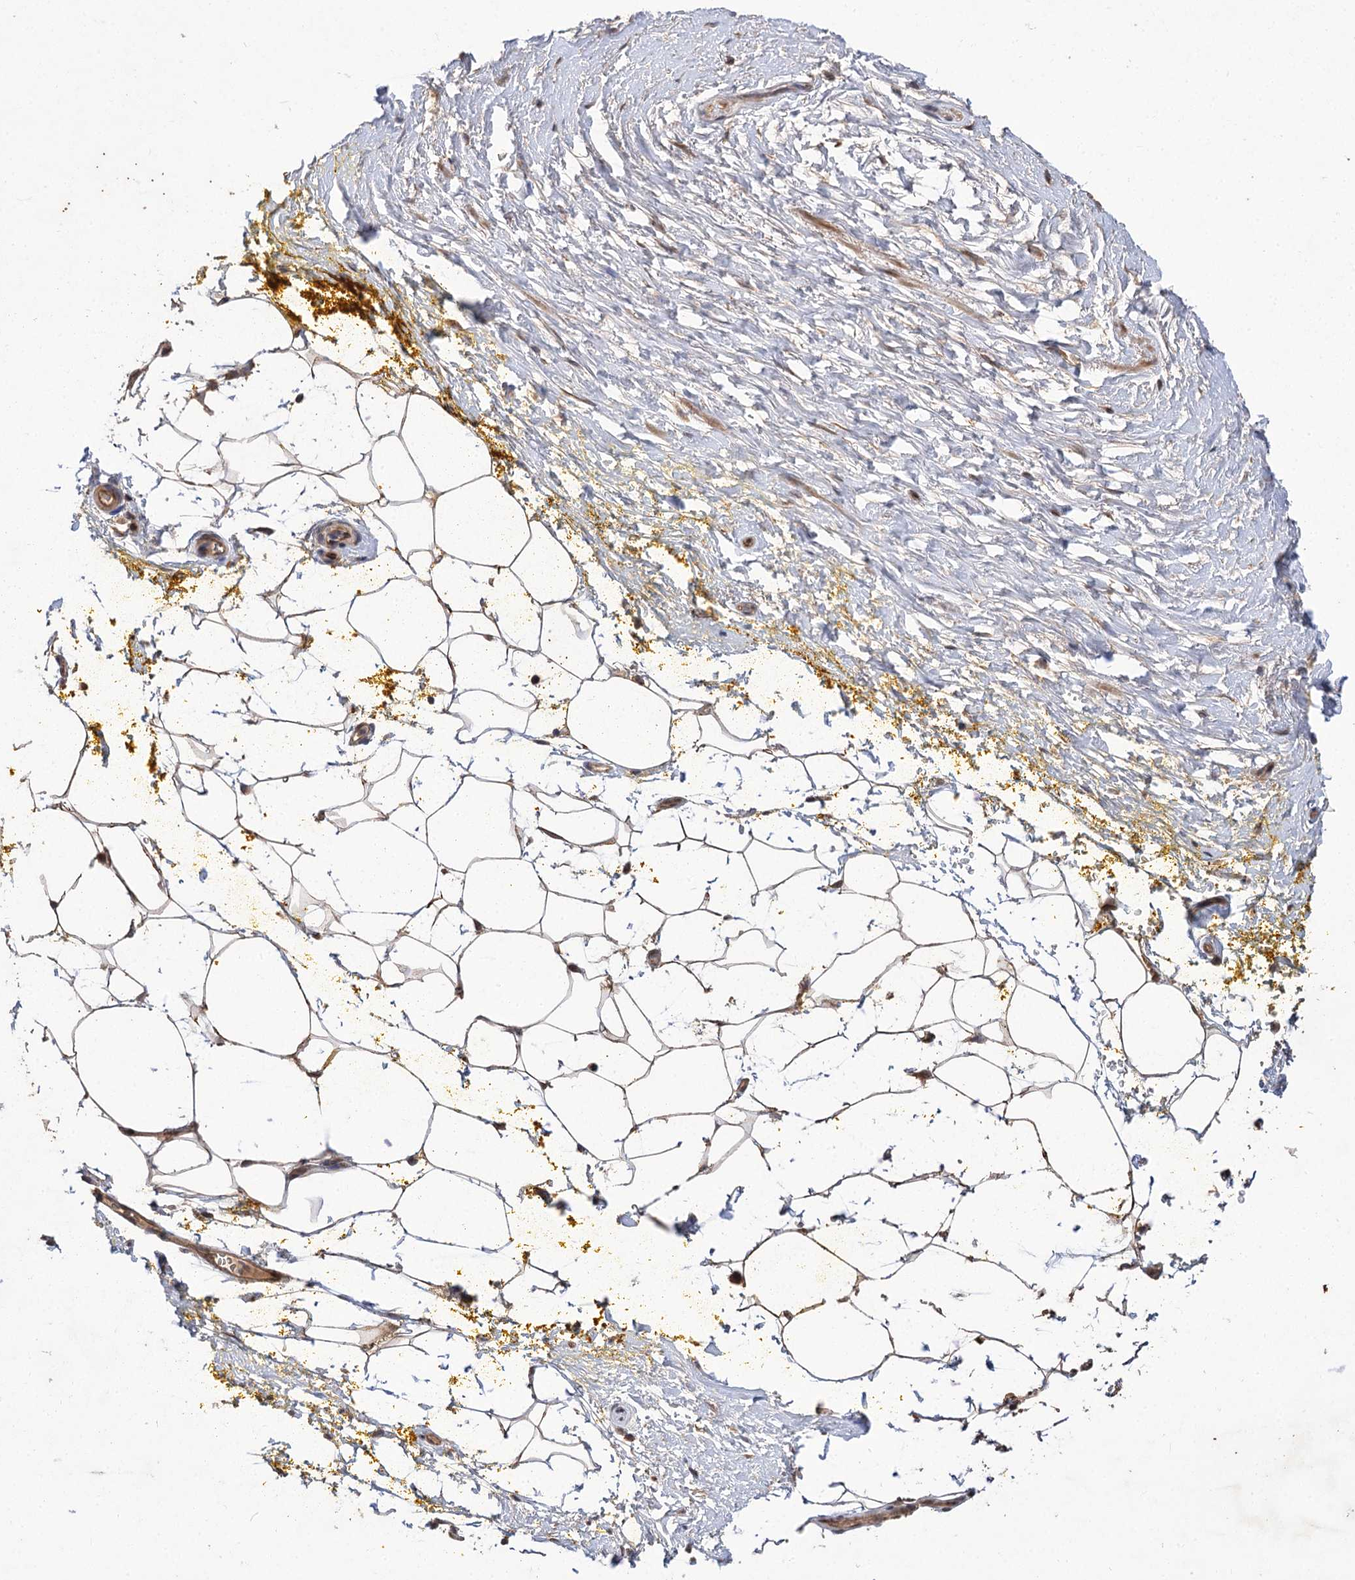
{"staining": {"intensity": "moderate", "quantity": ">75%", "location": "cytoplasmic/membranous"}, "tissue": "adipose tissue", "cell_type": "Adipocytes", "image_type": "normal", "snomed": [{"axis": "morphology", "description": "Normal tissue, NOS"}, {"axis": "morphology", "description": "Adenocarcinoma, Low grade"}, {"axis": "topography", "description": "Prostate"}, {"axis": "topography", "description": "Peripheral nerve tissue"}], "caption": "Immunohistochemistry micrograph of normal adipose tissue: adipose tissue stained using immunohistochemistry (IHC) shows medium levels of moderate protein expression localized specifically in the cytoplasmic/membranous of adipocytes, appearing as a cytoplasmic/membranous brown color.", "gene": "FBXW8", "patient": {"sex": "male", "age": 63}}